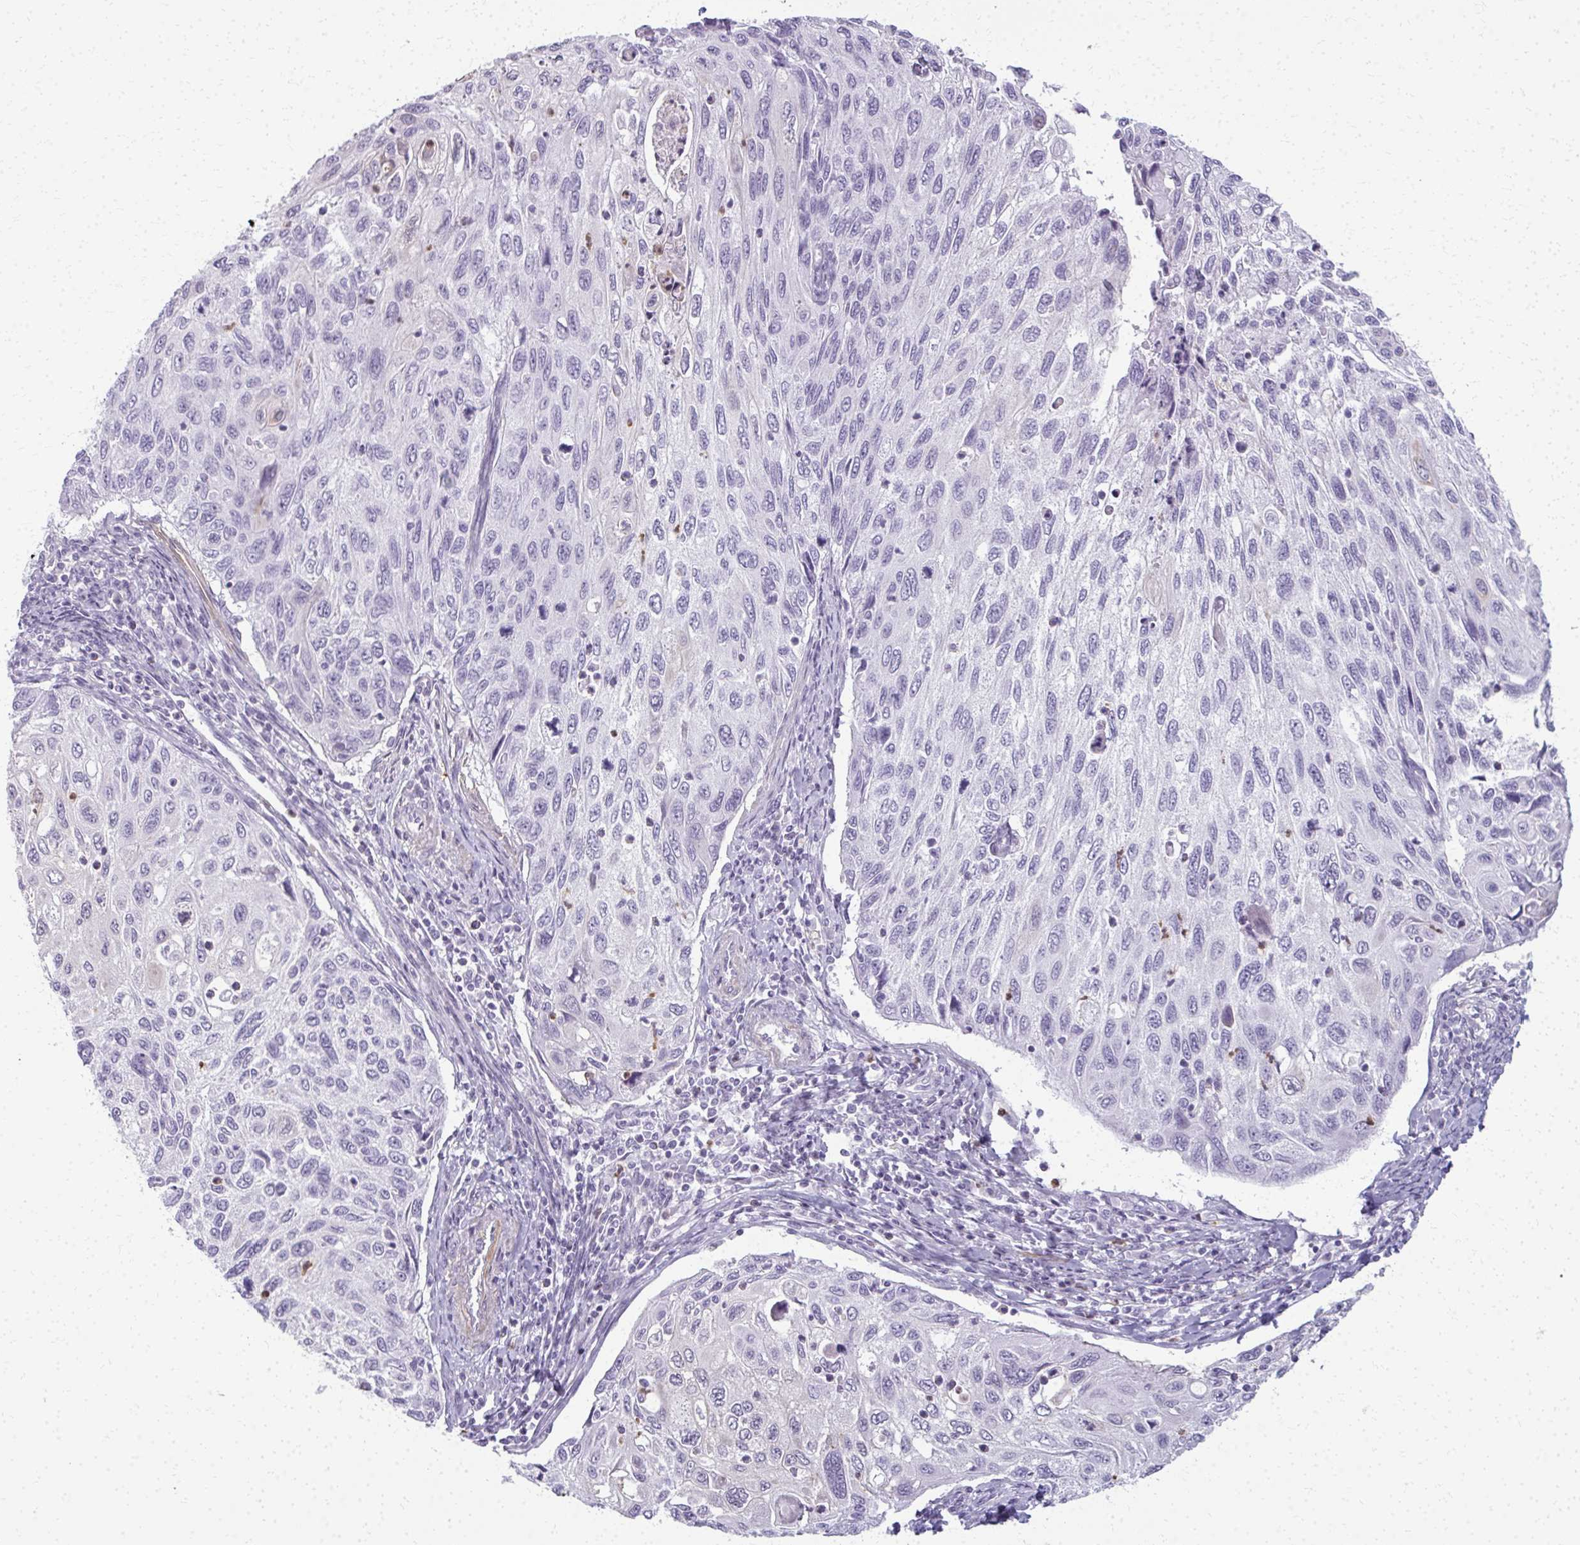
{"staining": {"intensity": "negative", "quantity": "none", "location": "none"}, "tissue": "cervical cancer", "cell_type": "Tumor cells", "image_type": "cancer", "snomed": [{"axis": "morphology", "description": "Squamous cell carcinoma, NOS"}, {"axis": "topography", "description": "Cervix"}], "caption": "Cervical cancer (squamous cell carcinoma) was stained to show a protein in brown. There is no significant staining in tumor cells. (DAB immunohistochemistry (IHC), high magnification).", "gene": "CA3", "patient": {"sex": "female", "age": 70}}